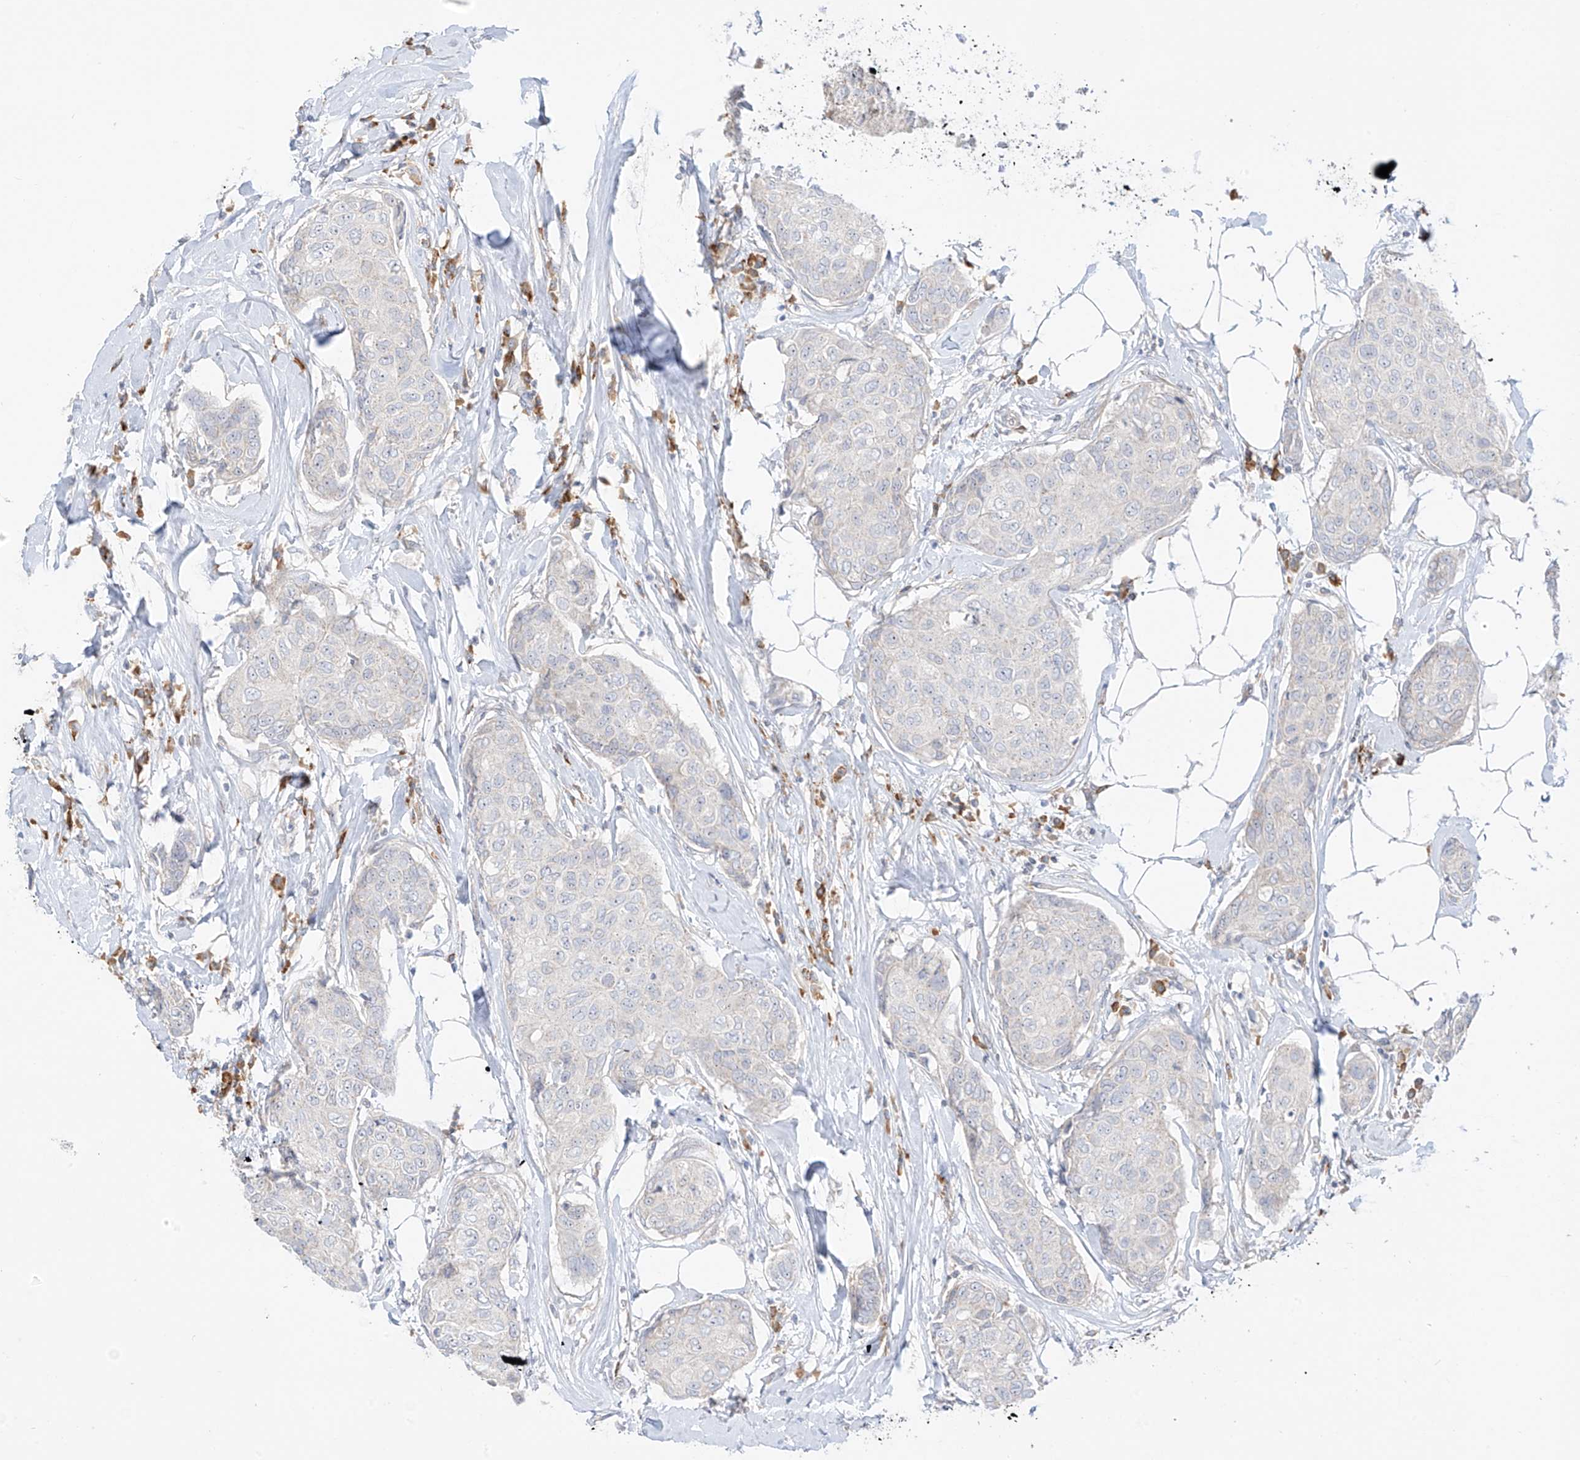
{"staining": {"intensity": "negative", "quantity": "none", "location": "none"}, "tissue": "breast cancer", "cell_type": "Tumor cells", "image_type": "cancer", "snomed": [{"axis": "morphology", "description": "Duct carcinoma"}, {"axis": "topography", "description": "Breast"}], "caption": "A histopathology image of breast cancer stained for a protein reveals no brown staining in tumor cells.", "gene": "SYTL3", "patient": {"sex": "female", "age": 80}}